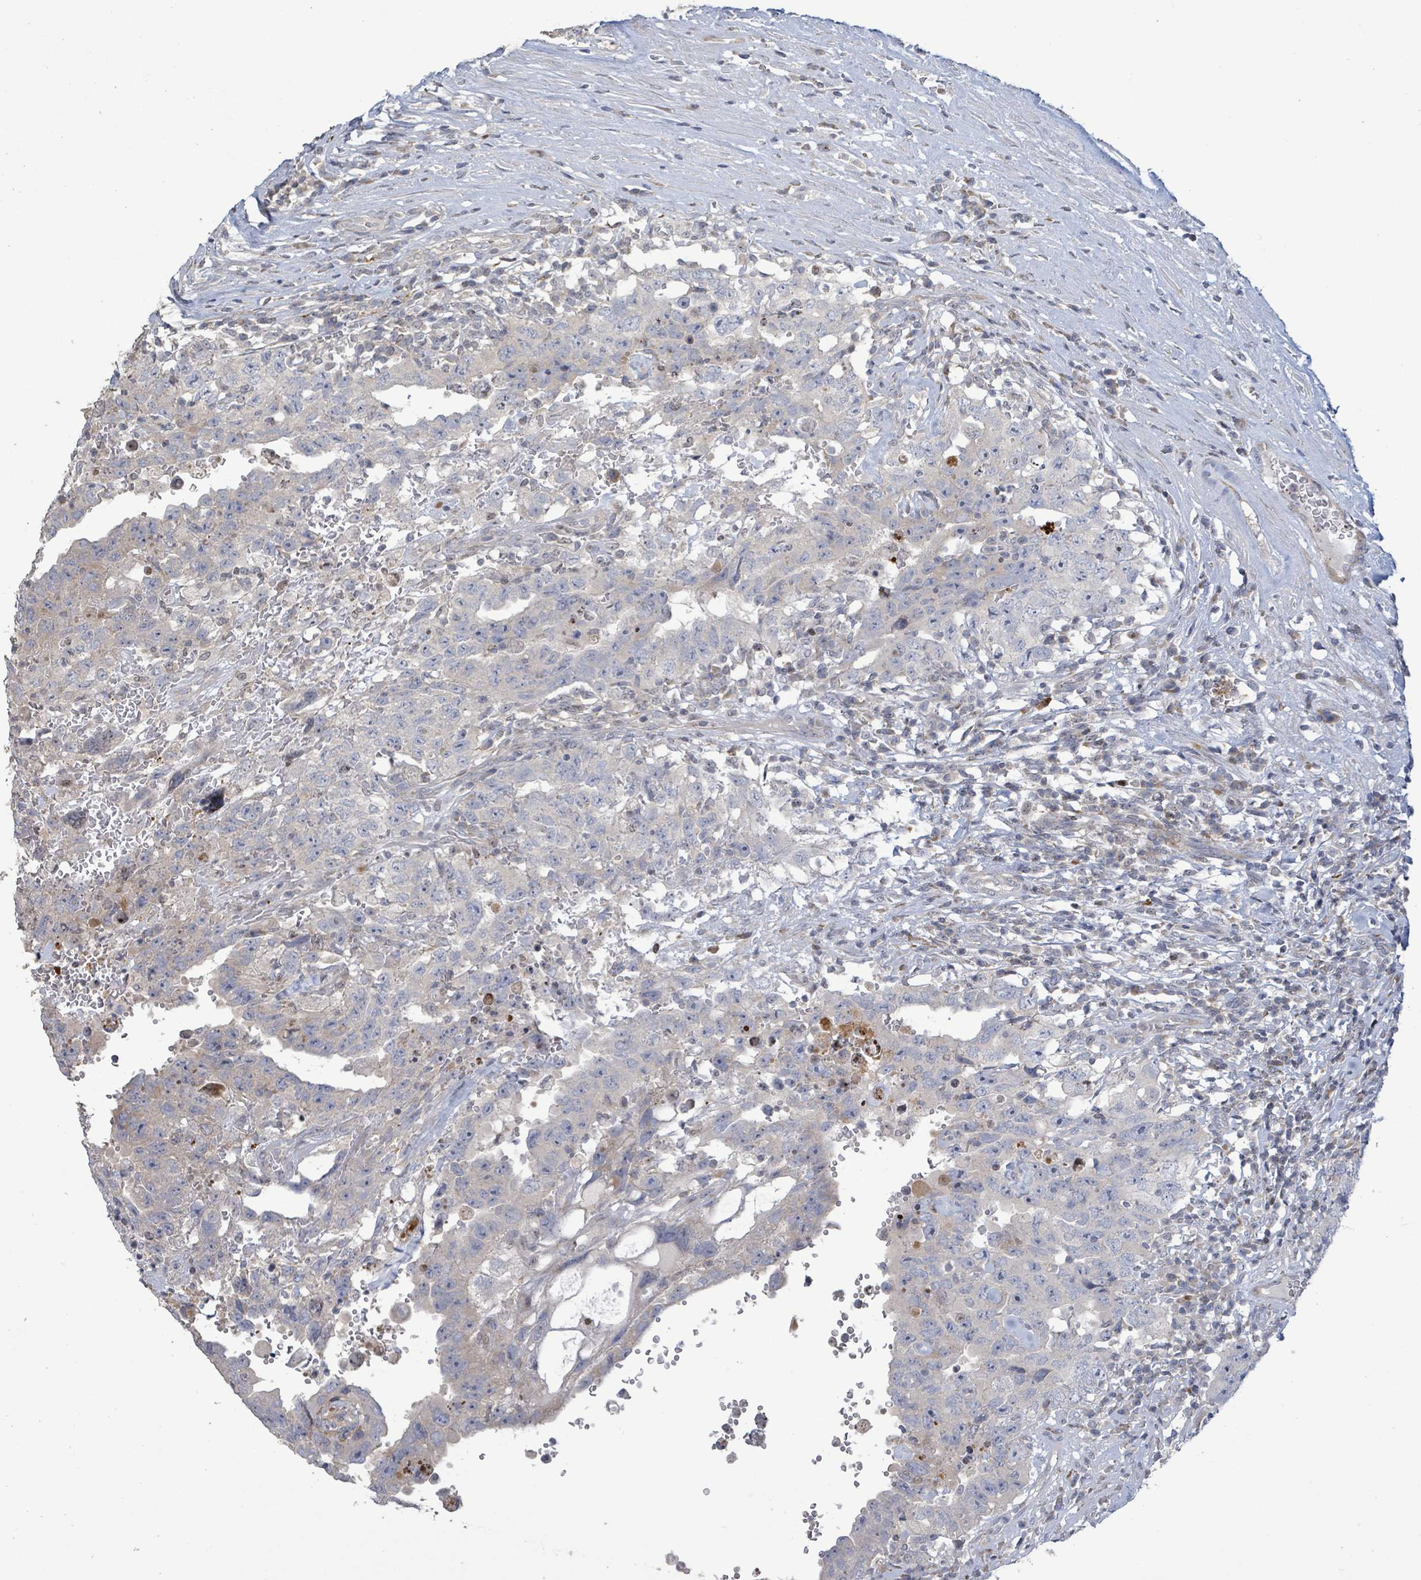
{"staining": {"intensity": "negative", "quantity": "none", "location": "none"}, "tissue": "testis cancer", "cell_type": "Tumor cells", "image_type": "cancer", "snomed": [{"axis": "morphology", "description": "Carcinoma, Embryonal, NOS"}, {"axis": "topography", "description": "Testis"}], "caption": "DAB immunohistochemical staining of human testis cancer (embryonal carcinoma) exhibits no significant staining in tumor cells.", "gene": "LILRA4", "patient": {"sex": "male", "age": 26}}